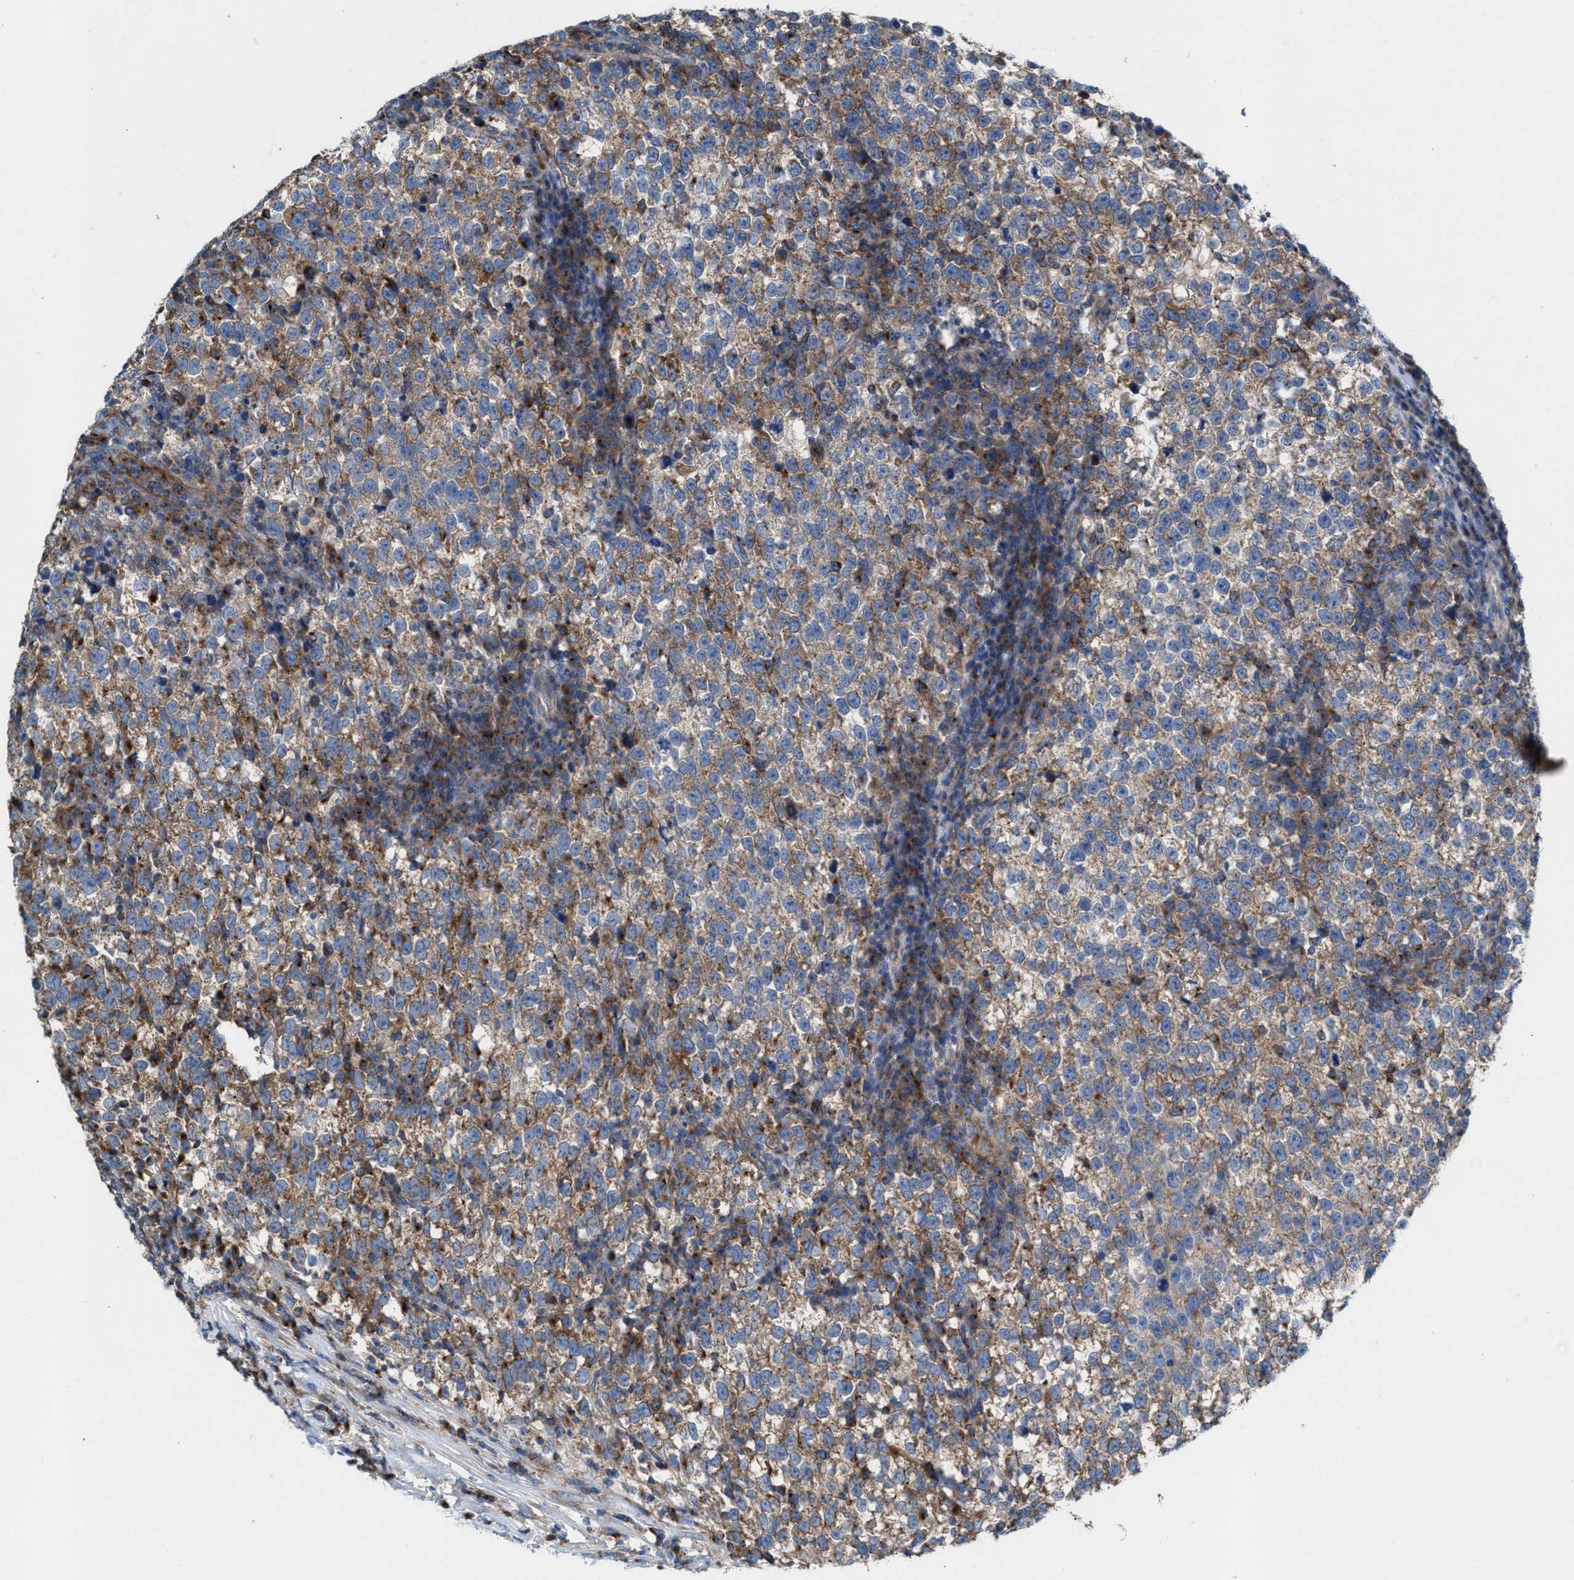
{"staining": {"intensity": "weak", "quantity": ">75%", "location": "cytoplasmic/membranous"}, "tissue": "testis cancer", "cell_type": "Tumor cells", "image_type": "cancer", "snomed": [{"axis": "morphology", "description": "Normal tissue, NOS"}, {"axis": "morphology", "description": "Seminoma, NOS"}, {"axis": "topography", "description": "Testis"}], "caption": "The image exhibits a brown stain indicating the presence of a protein in the cytoplasmic/membranous of tumor cells in seminoma (testis). The staining was performed using DAB (3,3'-diaminobenzidine), with brown indicating positive protein expression. Nuclei are stained blue with hematoxylin.", "gene": "NYAP1", "patient": {"sex": "male", "age": 43}}